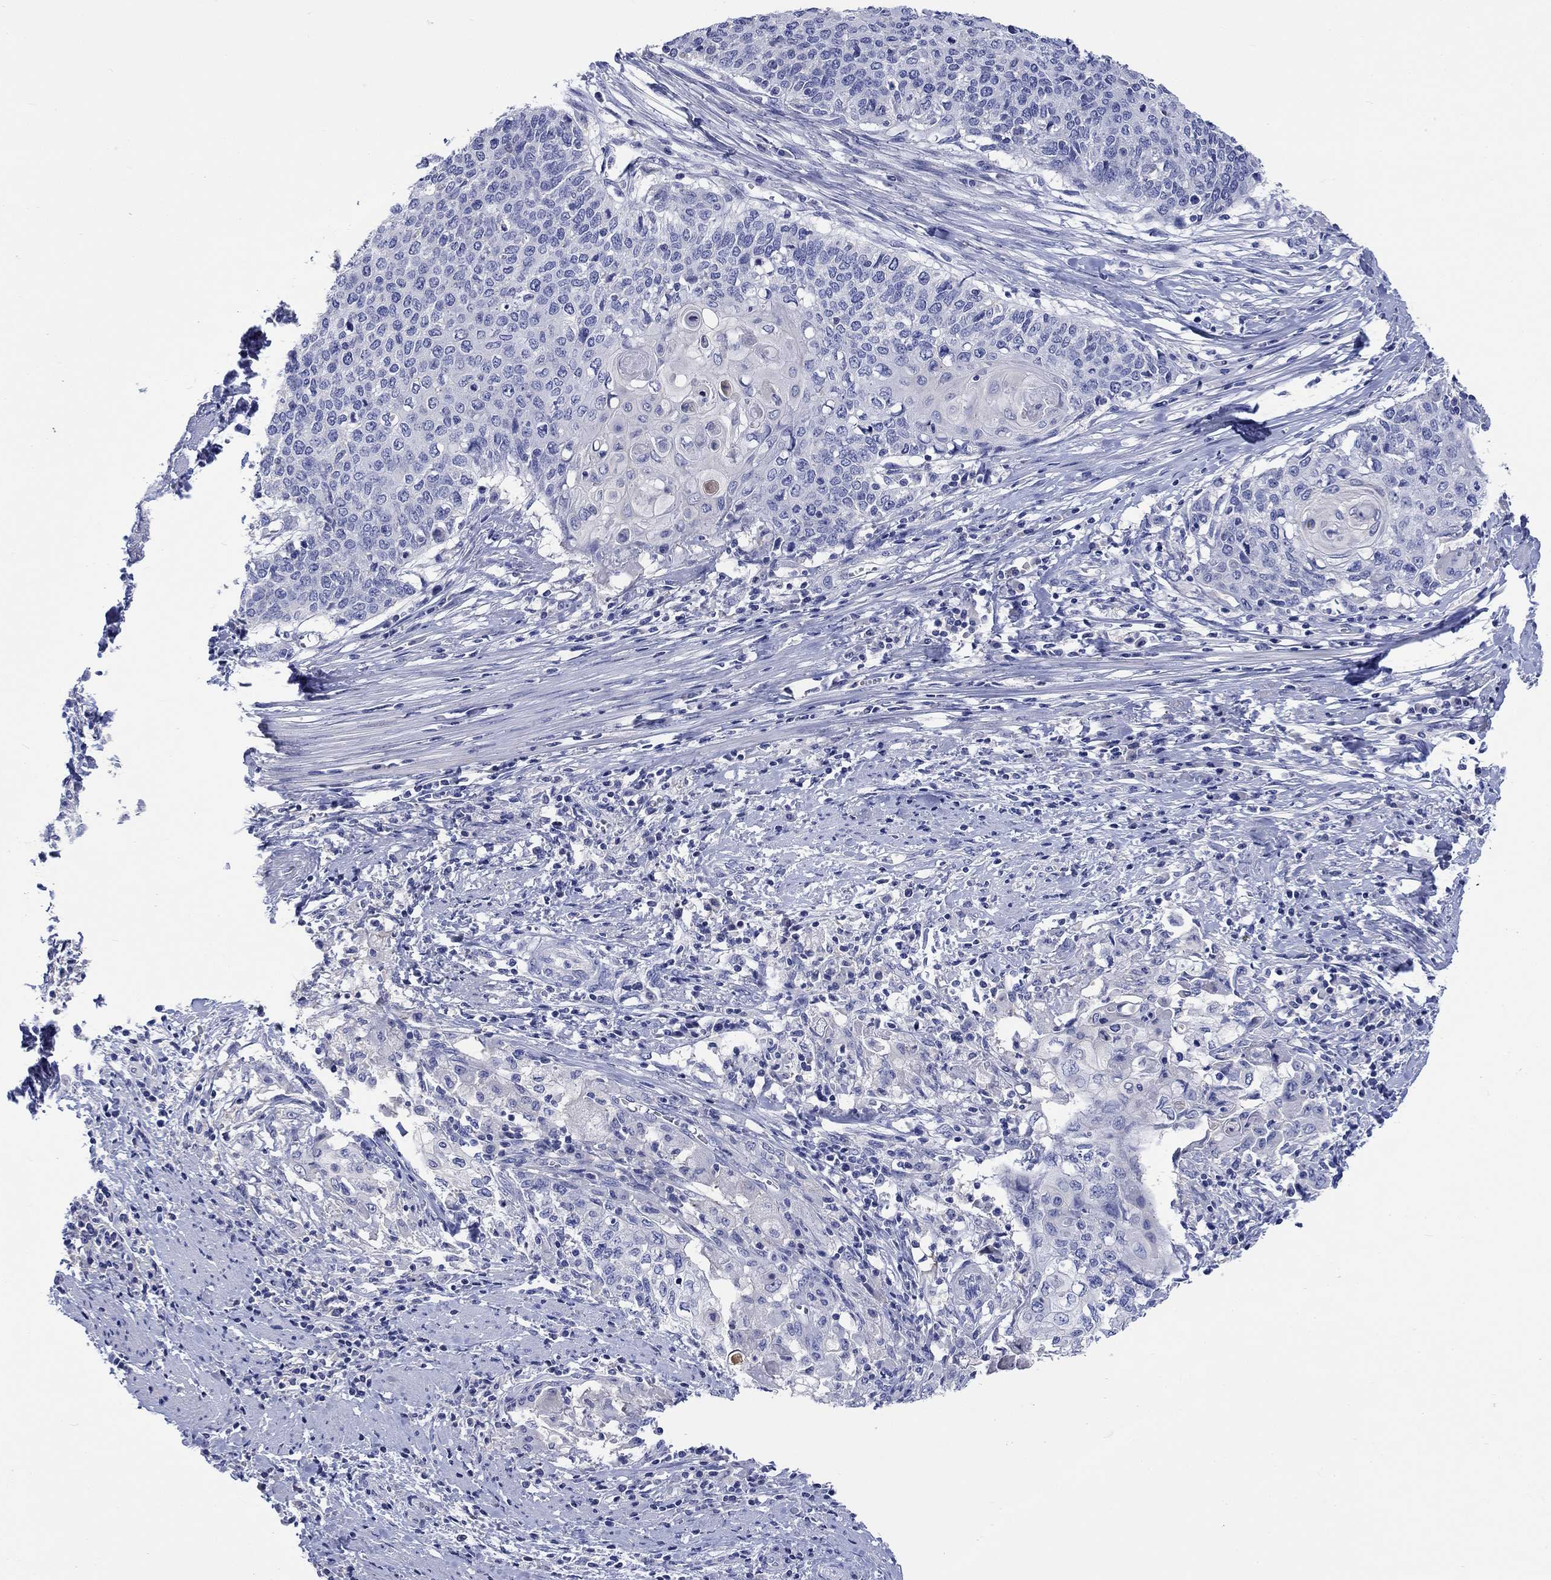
{"staining": {"intensity": "negative", "quantity": "none", "location": "none"}, "tissue": "cervical cancer", "cell_type": "Tumor cells", "image_type": "cancer", "snomed": [{"axis": "morphology", "description": "Squamous cell carcinoma, NOS"}, {"axis": "topography", "description": "Cervix"}], "caption": "High magnification brightfield microscopy of cervical cancer (squamous cell carcinoma) stained with DAB (brown) and counterstained with hematoxylin (blue): tumor cells show no significant expression. The staining is performed using DAB (3,3'-diaminobenzidine) brown chromogen with nuclei counter-stained in using hematoxylin.", "gene": "TOMM20L", "patient": {"sex": "female", "age": 39}}